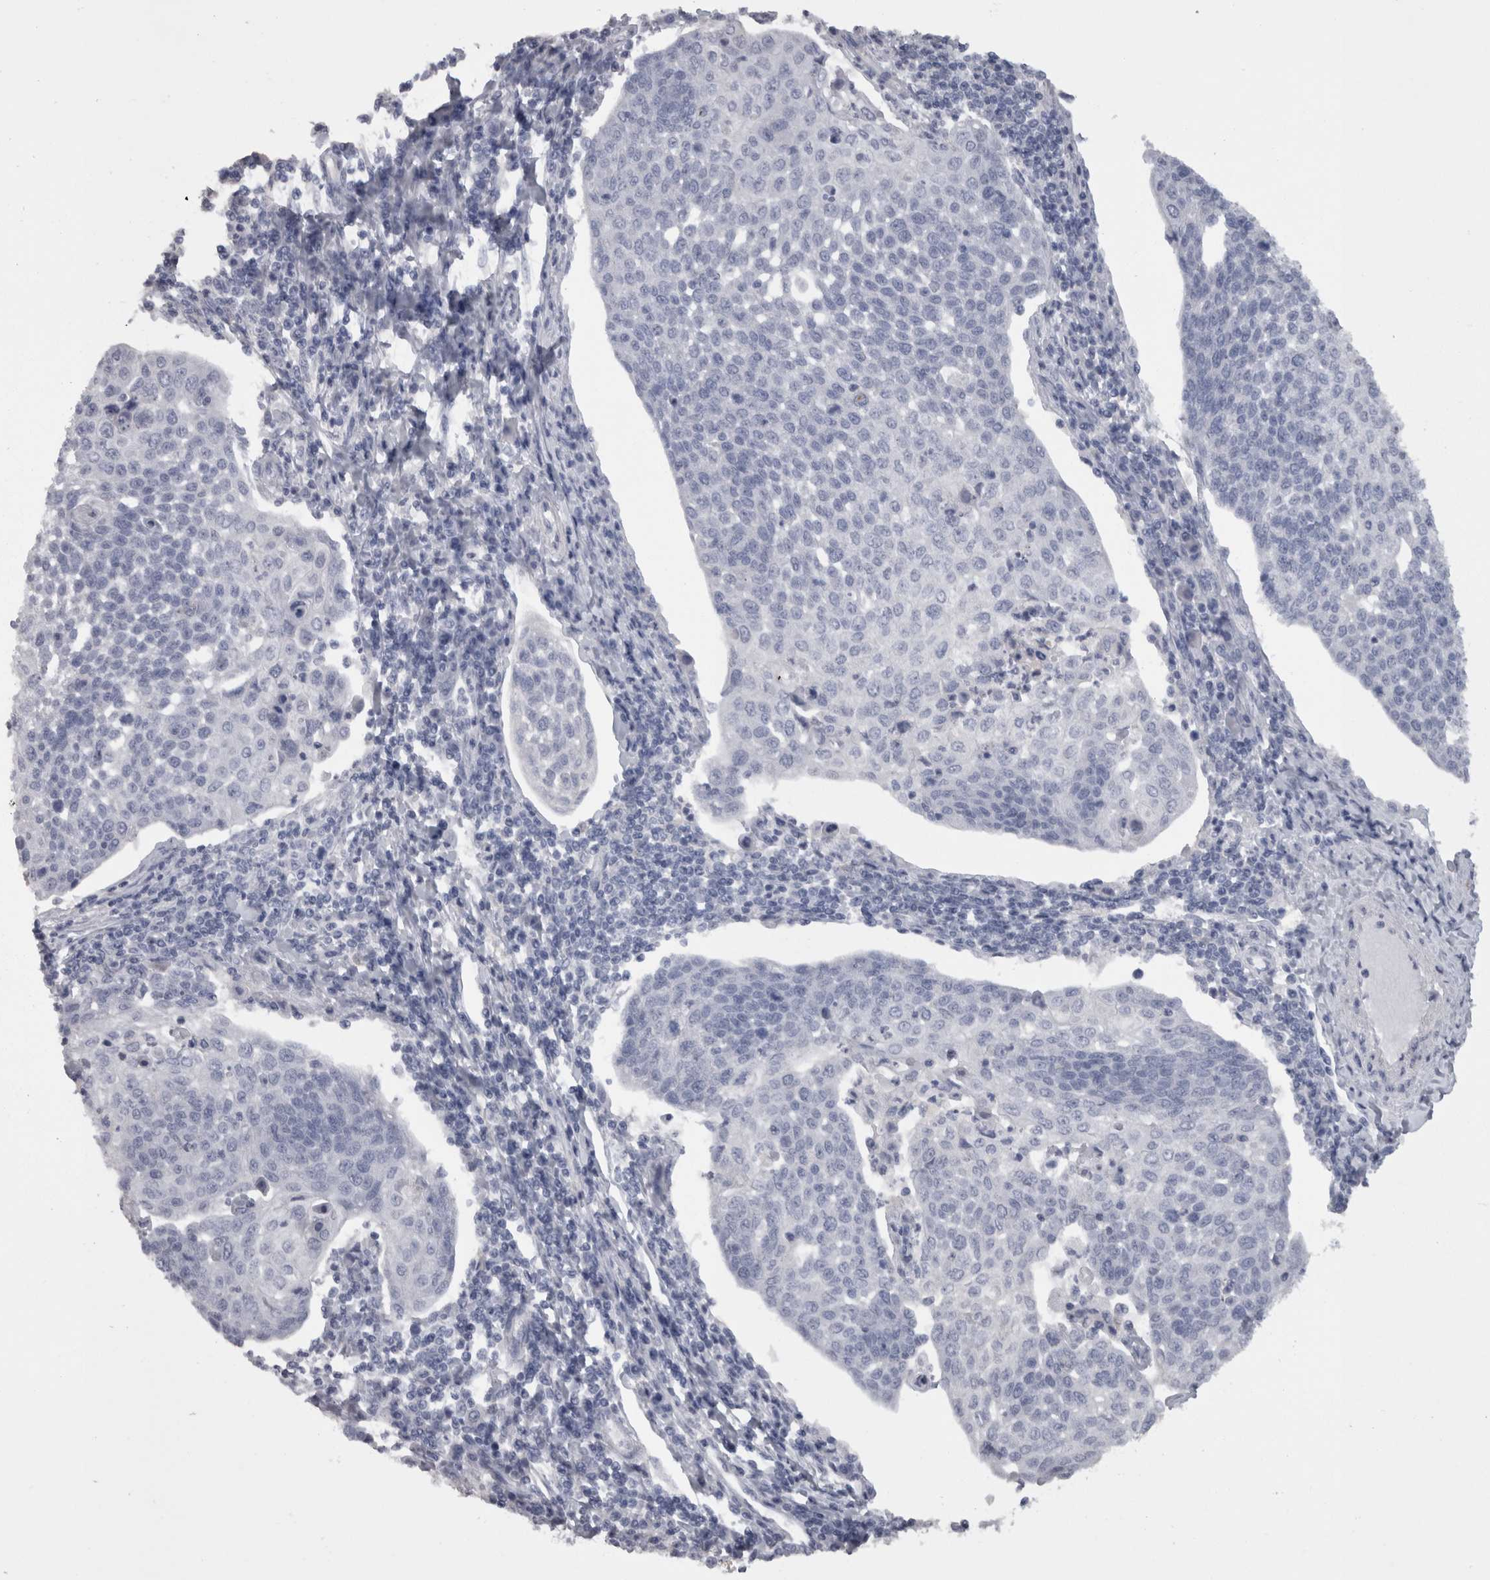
{"staining": {"intensity": "negative", "quantity": "none", "location": "none"}, "tissue": "cervical cancer", "cell_type": "Tumor cells", "image_type": "cancer", "snomed": [{"axis": "morphology", "description": "Squamous cell carcinoma, NOS"}, {"axis": "topography", "description": "Cervix"}], "caption": "Micrograph shows no significant protein expression in tumor cells of squamous cell carcinoma (cervical). (Stains: DAB IHC with hematoxylin counter stain, Microscopy: brightfield microscopy at high magnification).", "gene": "CAMK2D", "patient": {"sex": "female", "age": 34}}